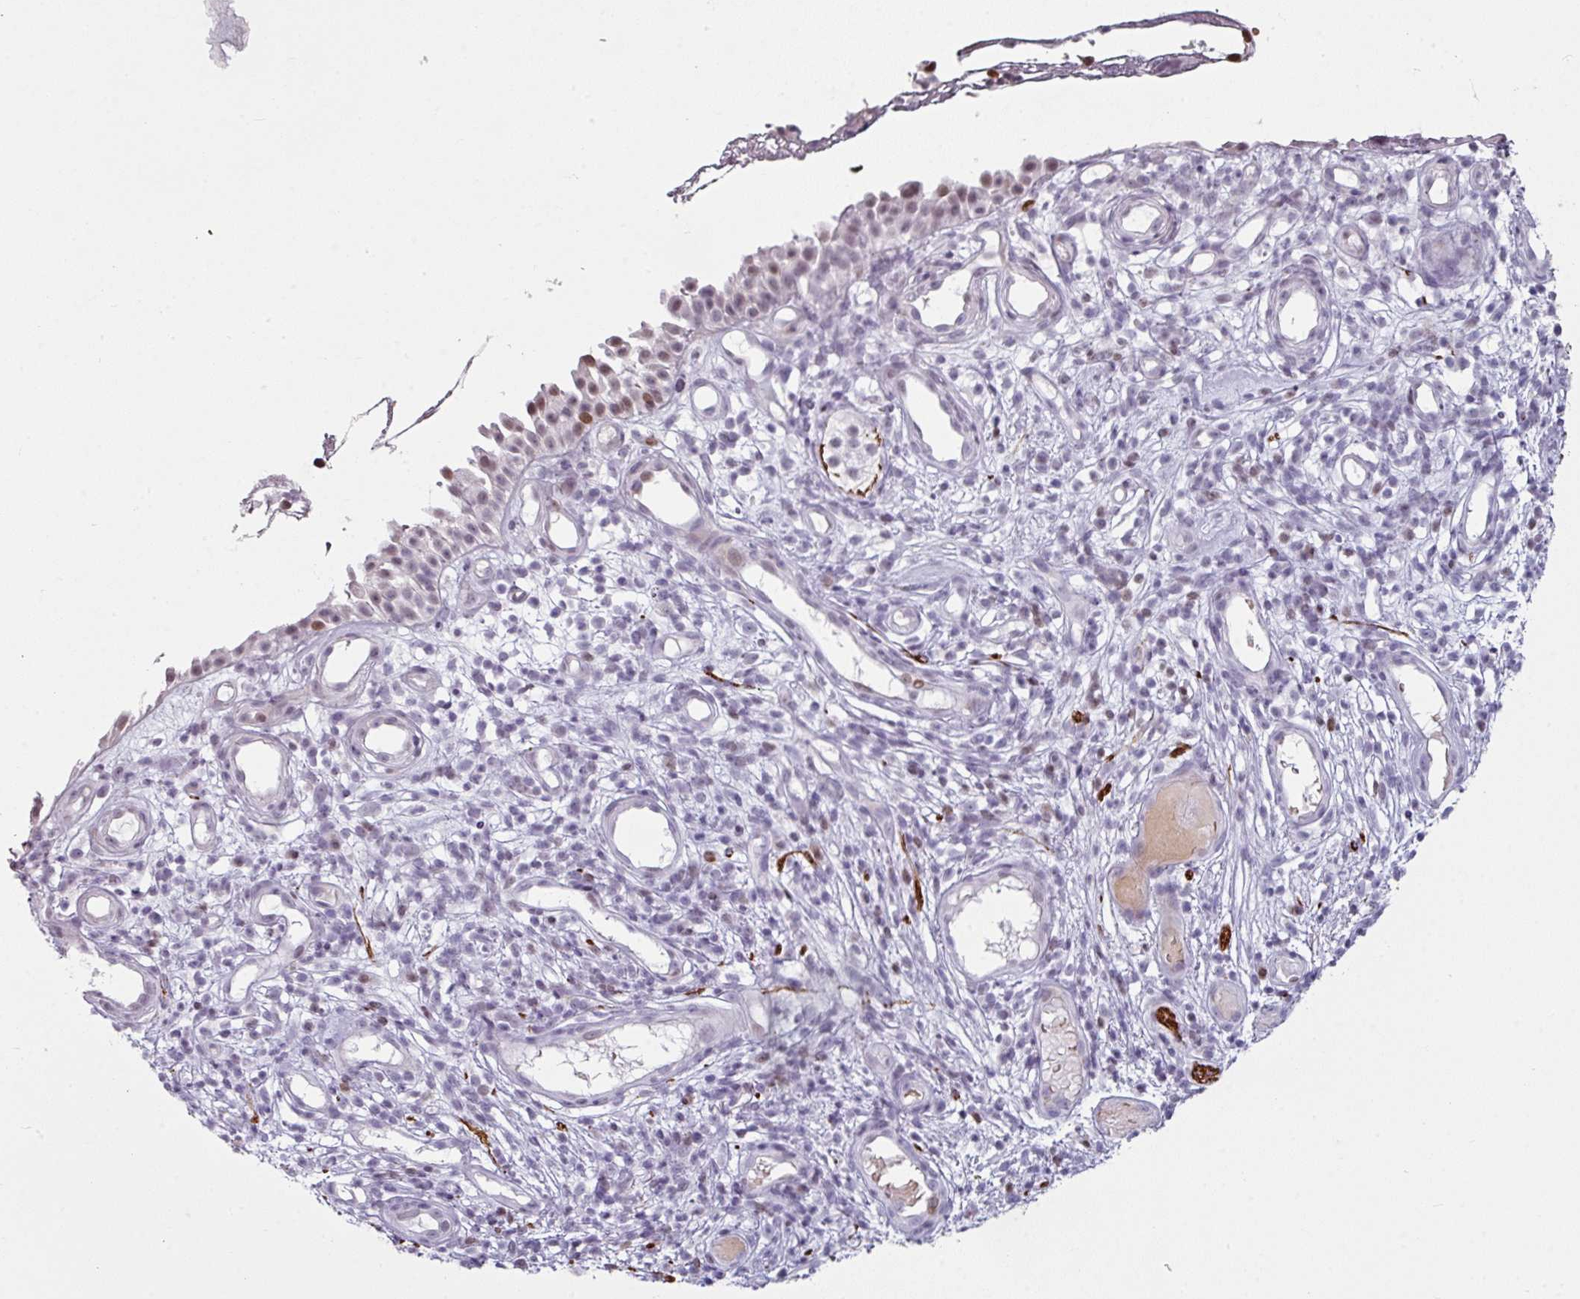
{"staining": {"intensity": "moderate", "quantity": "25%-75%", "location": "nuclear"}, "tissue": "nasopharynx", "cell_type": "Respiratory epithelial cells", "image_type": "normal", "snomed": [{"axis": "morphology", "description": "Normal tissue, NOS"}, {"axis": "morphology", "description": "Inflammation, NOS"}, {"axis": "topography", "description": "Nasopharynx"}], "caption": "An immunohistochemistry photomicrograph of normal tissue is shown. Protein staining in brown shows moderate nuclear positivity in nasopharynx within respiratory epithelial cells. Nuclei are stained in blue.", "gene": "SYT8", "patient": {"sex": "male", "age": 54}}